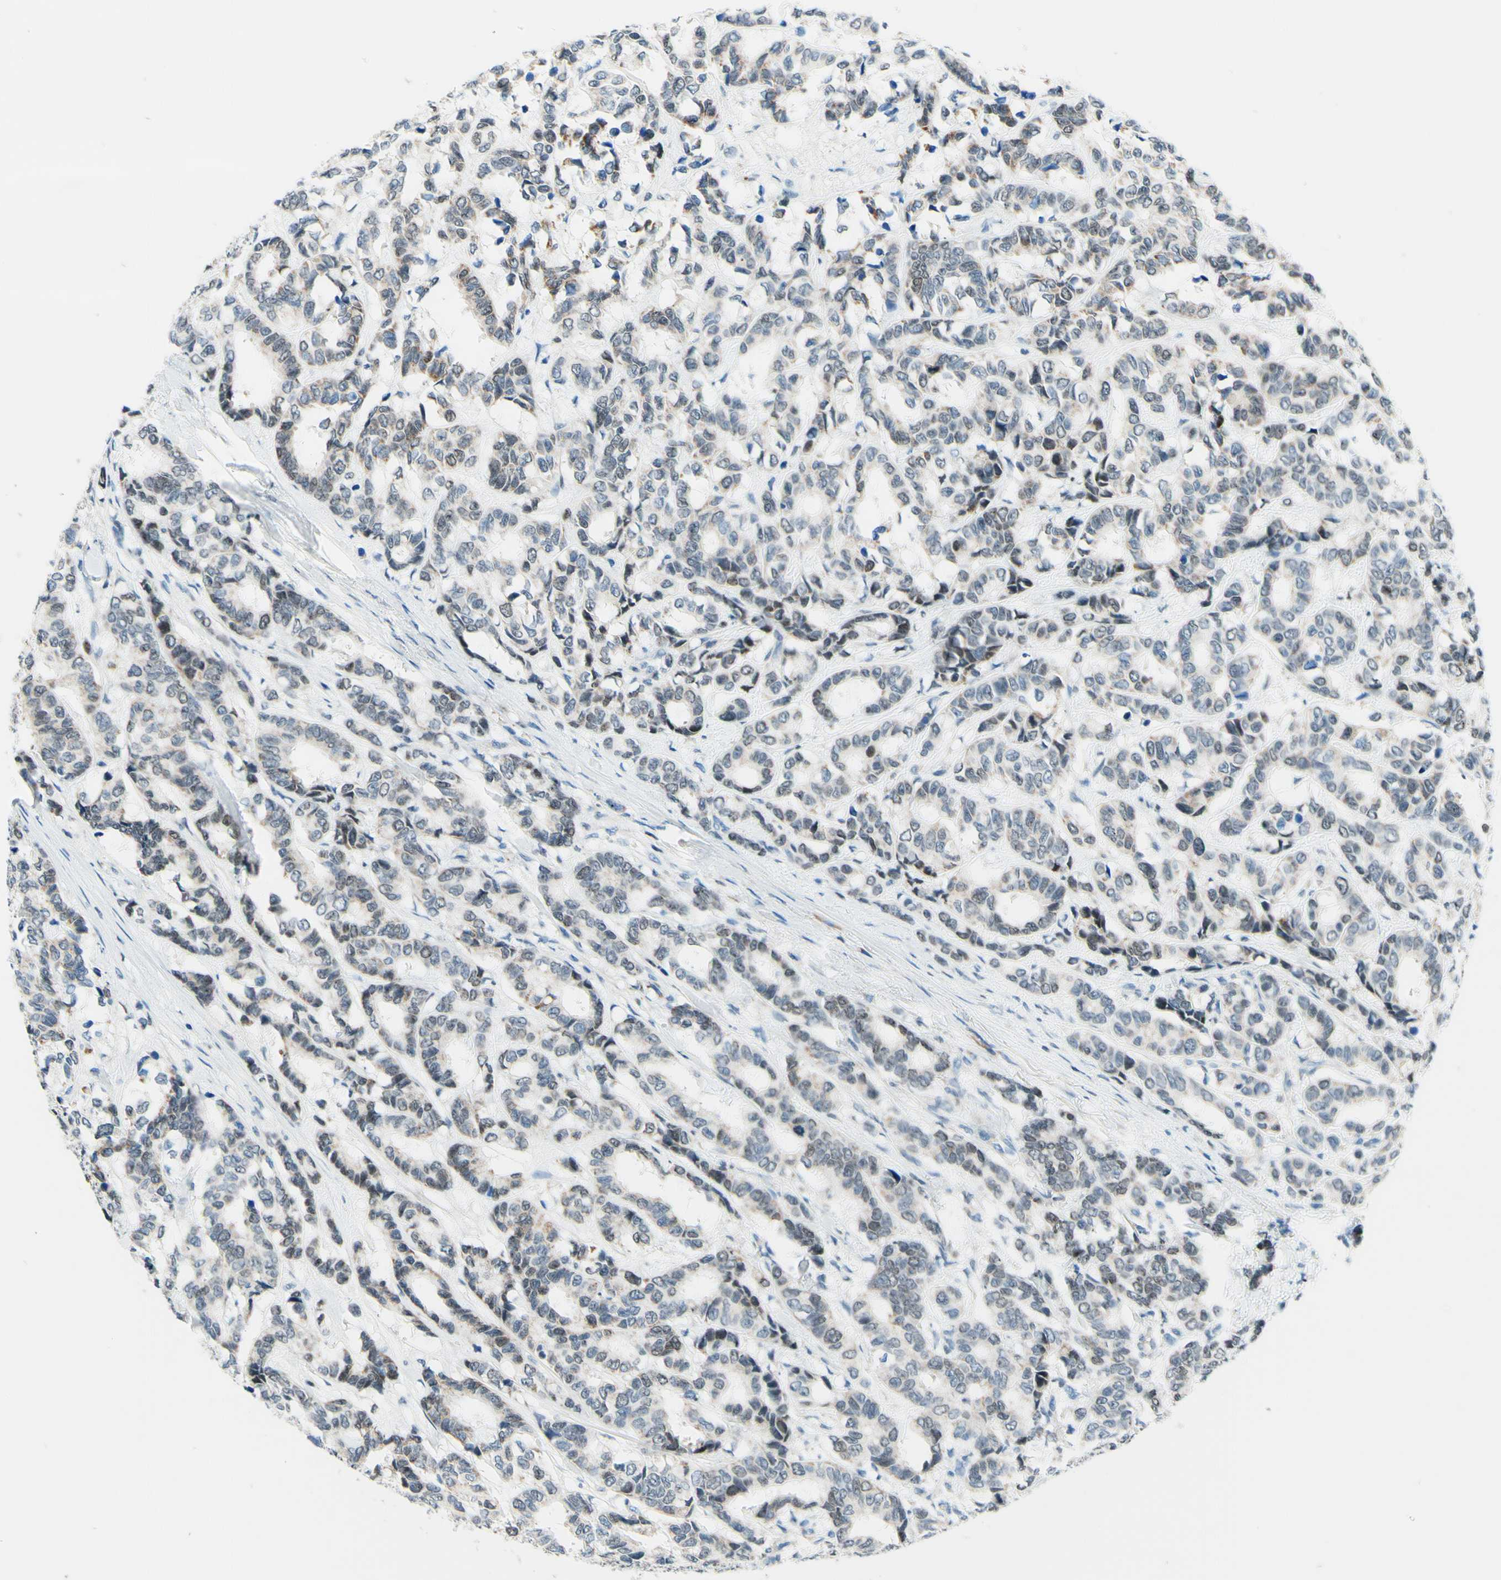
{"staining": {"intensity": "weak", "quantity": "25%-75%", "location": "cytoplasmic/membranous,nuclear"}, "tissue": "breast cancer", "cell_type": "Tumor cells", "image_type": "cancer", "snomed": [{"axis": "morphology", "description": "Duct carcinoma"}, {"axis": "topography", "description": "Breast"}], "caption": "About 25%-75% of tumor cells in breast cancer exhibit weak cytoplasmic/membranous and nuclear protein expression as visualized by brown immunohistochemical staining.", "gene": "CBX7", "patient": {"sex": "female", "age": 87}}